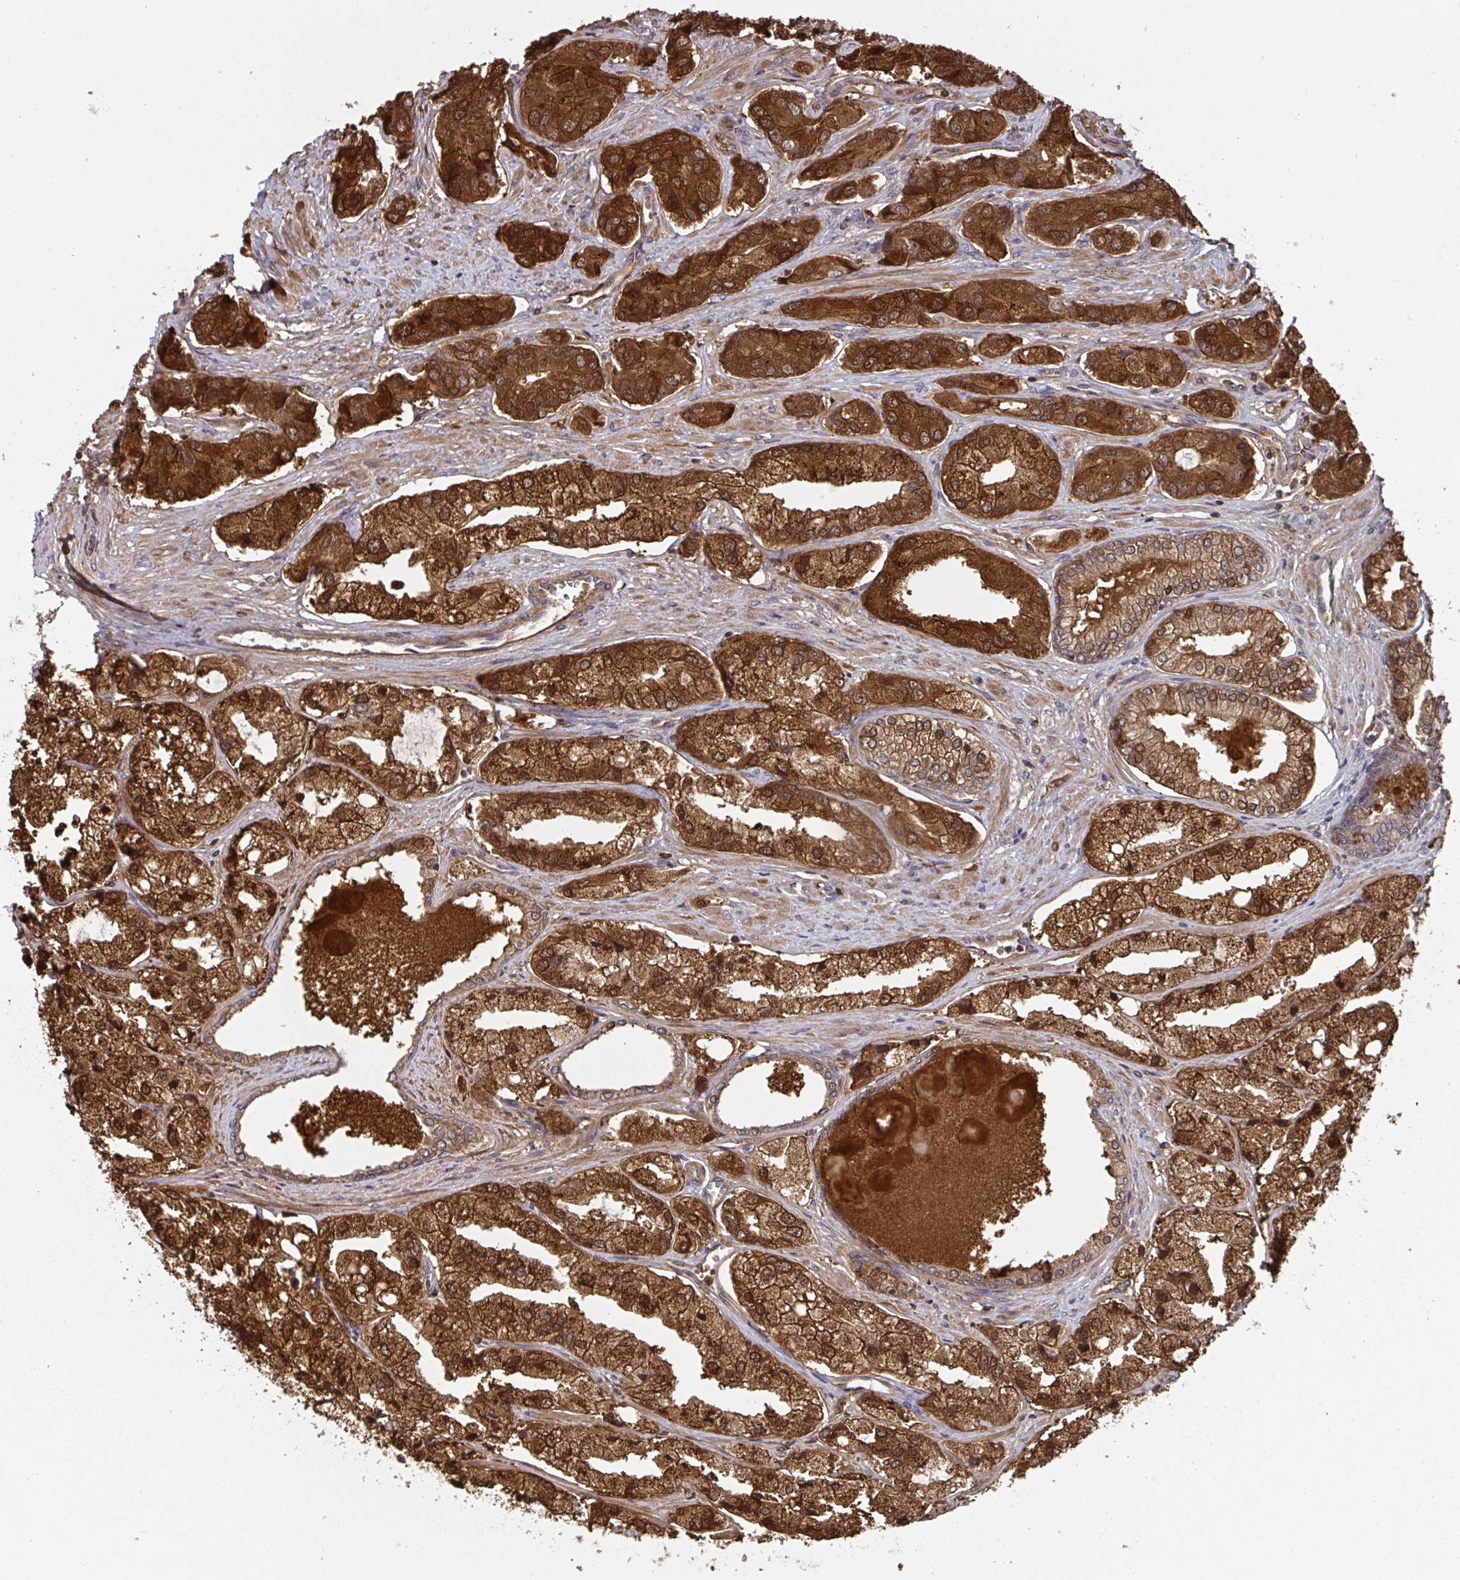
{"staining": {"intensity": "strong", "quantity": ">75%", "location": "cytoplasmic/membranous,nuclear"}, "tissue": "prostate cancer", "cell_type": "Tumor cells", "image_type": "cancer", "snomed": [{"axis": "morphology", "description": "Adenocarcinoma, Low grade"}, {"axis": "topography", "description": "Prostate"}], "caption": "Strong cytoplasmic/membranous and nuclear protein expression is appreciated in approximately >75% of tumor cells in prostate cancer (adenocarcinoma (low-grade)).", "gene": "TIGAR", "patient": {"sex": "male", "age": 69}}